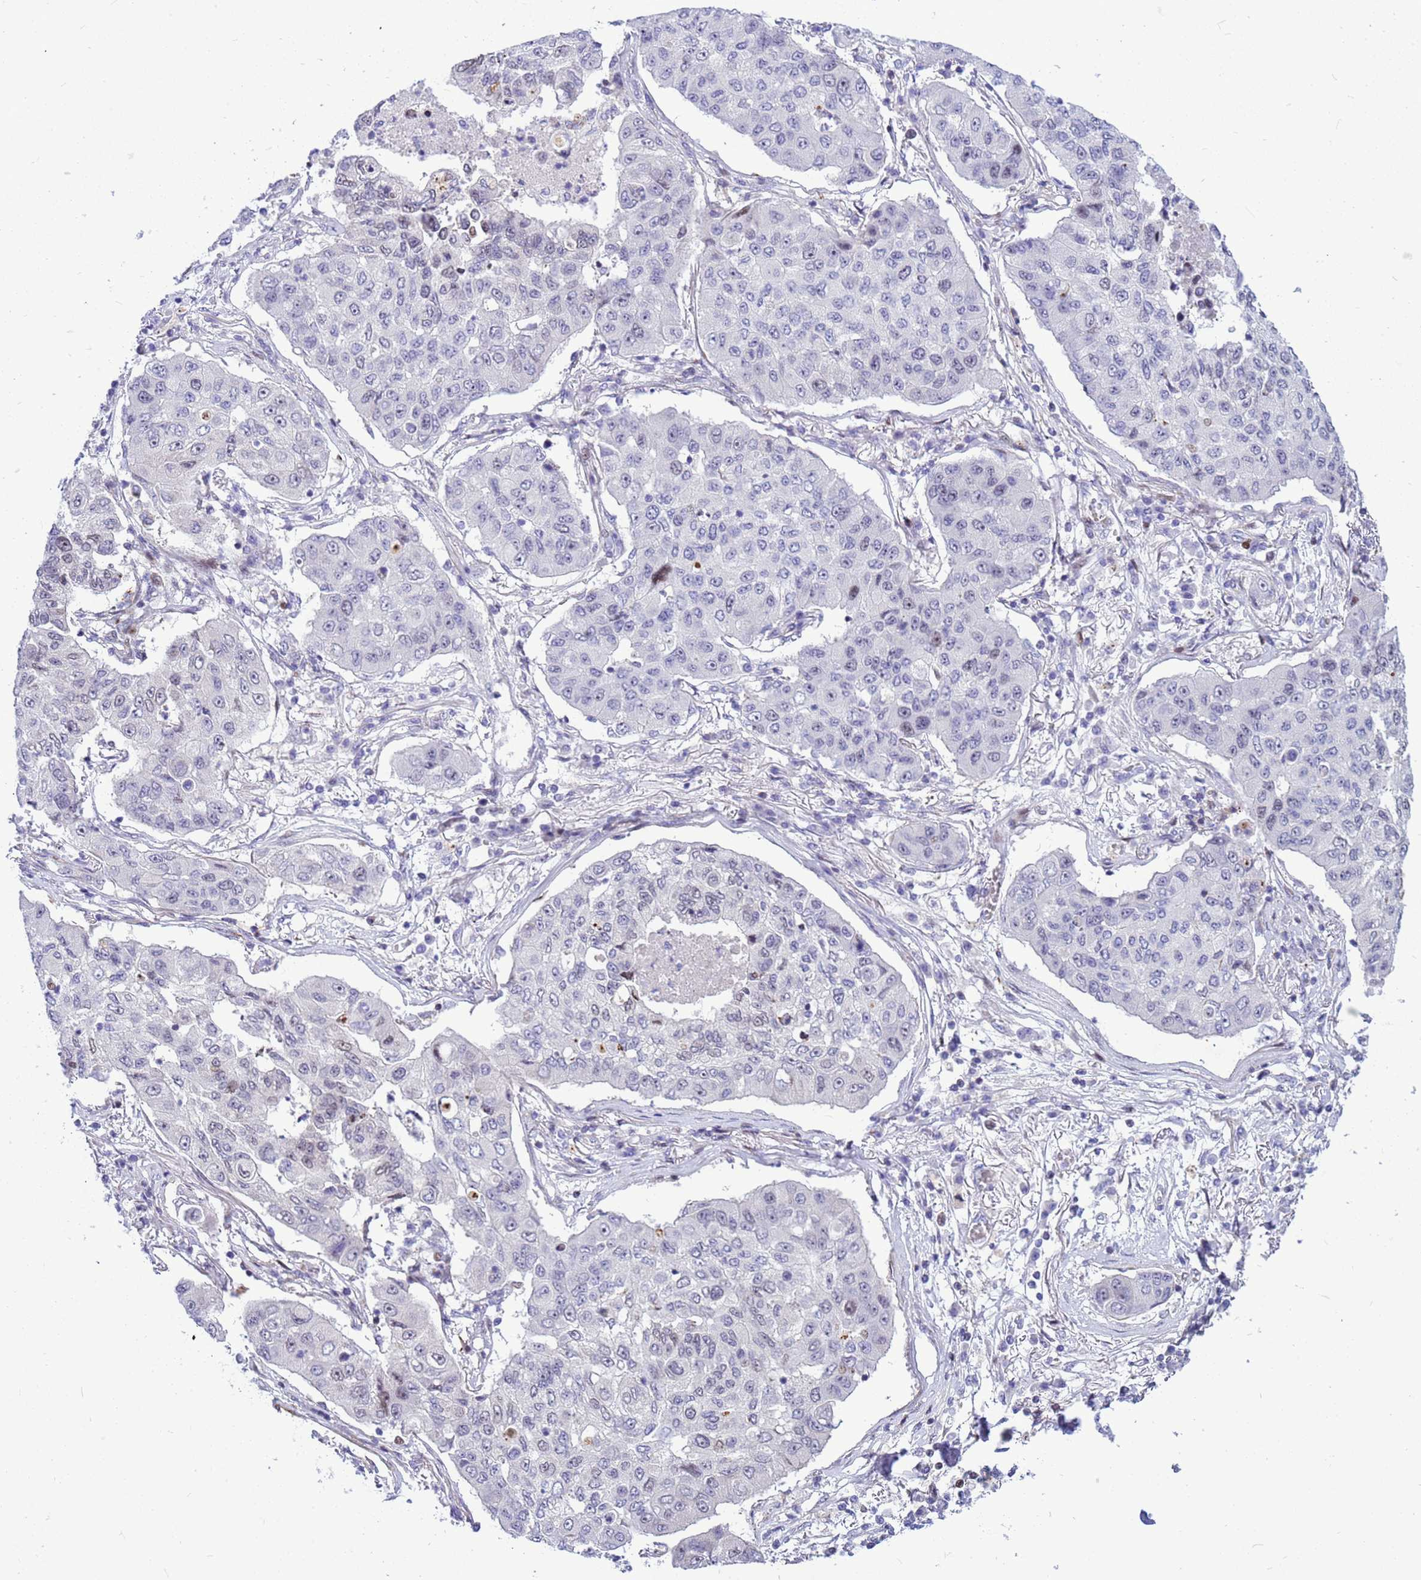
{"staining": {"intensity": "negative", "quantity": "none", "location": "none"}, "tissue": "lung cancer", "cell_type": "Tumor cells", "image_type": "cancer", "snomed": [{"axis": "morphology", "description": "Squamous cell carcinoma, NOS"}, {"axis": "topography", "description": "Lung"}], "caption": "IHC micrograph of human lung cancer stained for a protein (brown), which shows no expression in tumor cells.", "gene": "ADAMTS7", "patient": {"sex": "male", "age": 74}}